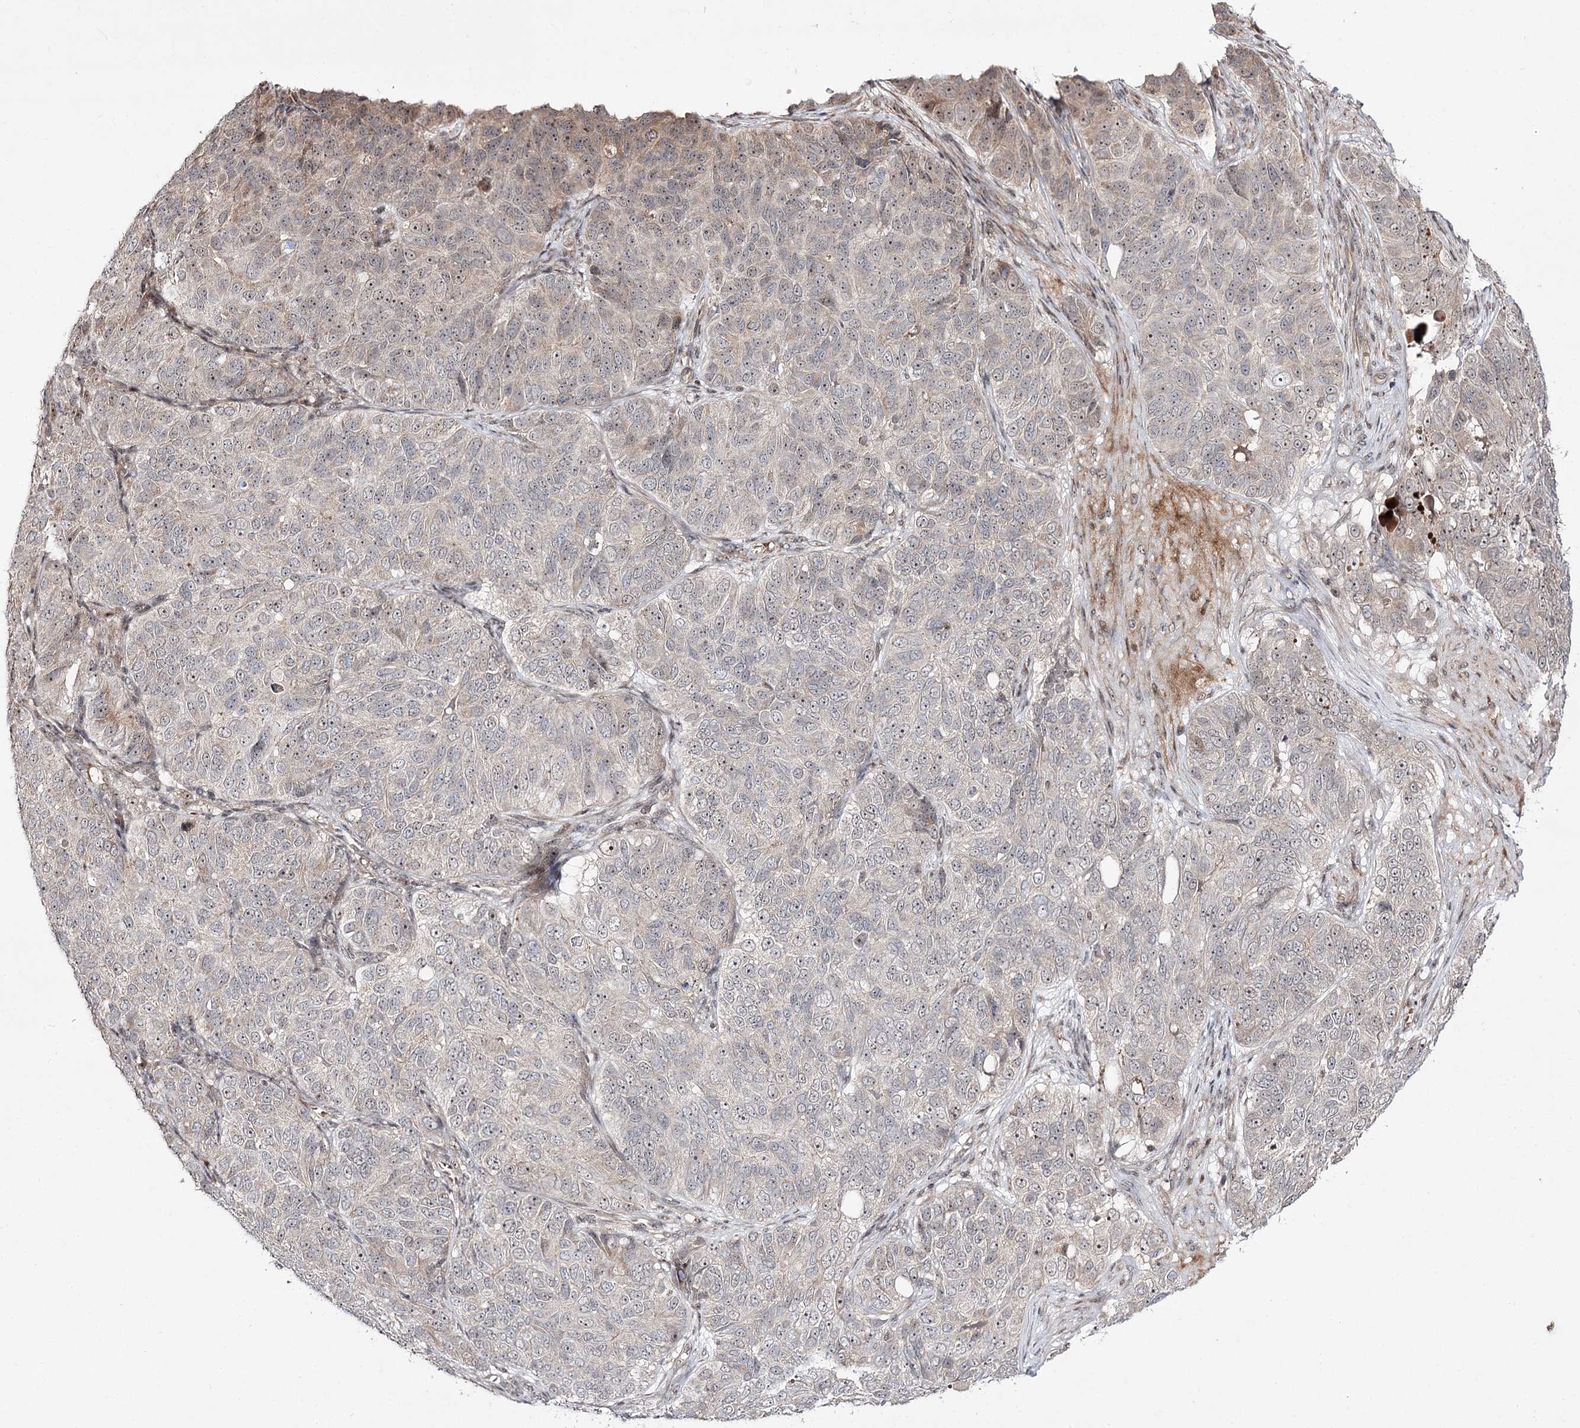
{"staining": {"intensity": "weak", "quantity": "<25%", "location": "nuclear"}, "tissue": "ovarian cancer", "cell_type": "Tumor cells", "image_type": "cancer", "snomed": [{"axis": "morphology", "description": "Carcinoma, endometroid"}, {"axis": "topography", "description": "Ovary"}], "caption": "DAB (3,3'-diaminobenzidine) immunohistochemical staining of endometroid carcinoma (ovarian) reveals no significant staining in tumor cells. (Stains: DAB (3,3'-diaminobenzidine) immunohistochemistry (IHC) with hematoxylin counter stain, Microscopy: brightfield microscopy at high magnification).", "gene": "RRP9", "patient": {"sex": "female", "age": 51}}